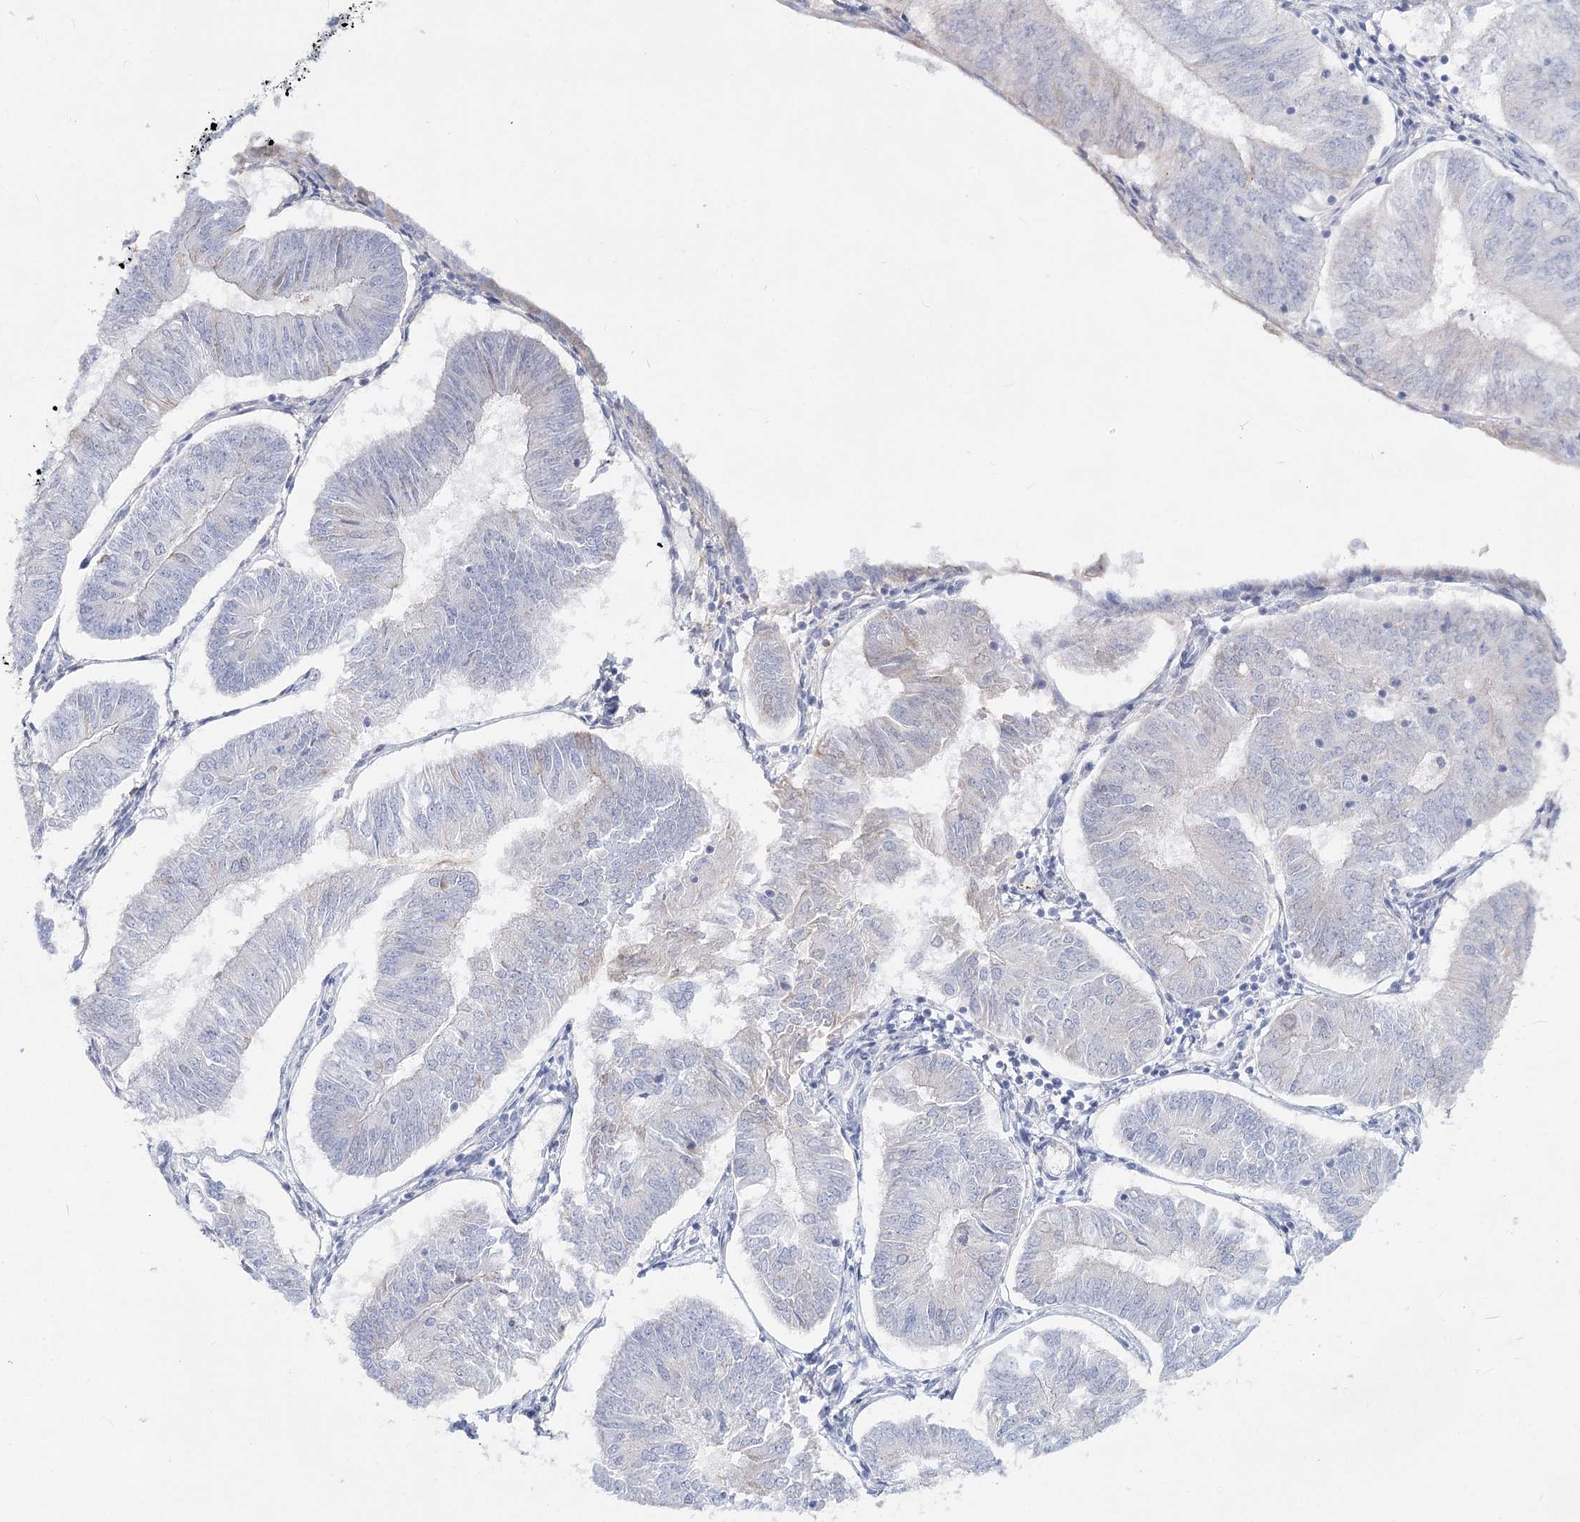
{"staining": {"intensity": "negative", "quantity": "none", "location": "none"}, "tissue": "endometrial cancer", "cell_type": "Tumor cells", "image_type": "cancer", "snomed": [{"axis": "morphology", "description": "Adenocarcinoma, NOS"}, {"axis": "topography", "description": "Endometrium"}], "caption": "Histopathology image shows no protein expression in tumor cells of endometrial adenocarcinoma tissue.", "gene": "TASOR2", "patient": {"sex": "female", "age": 58}}